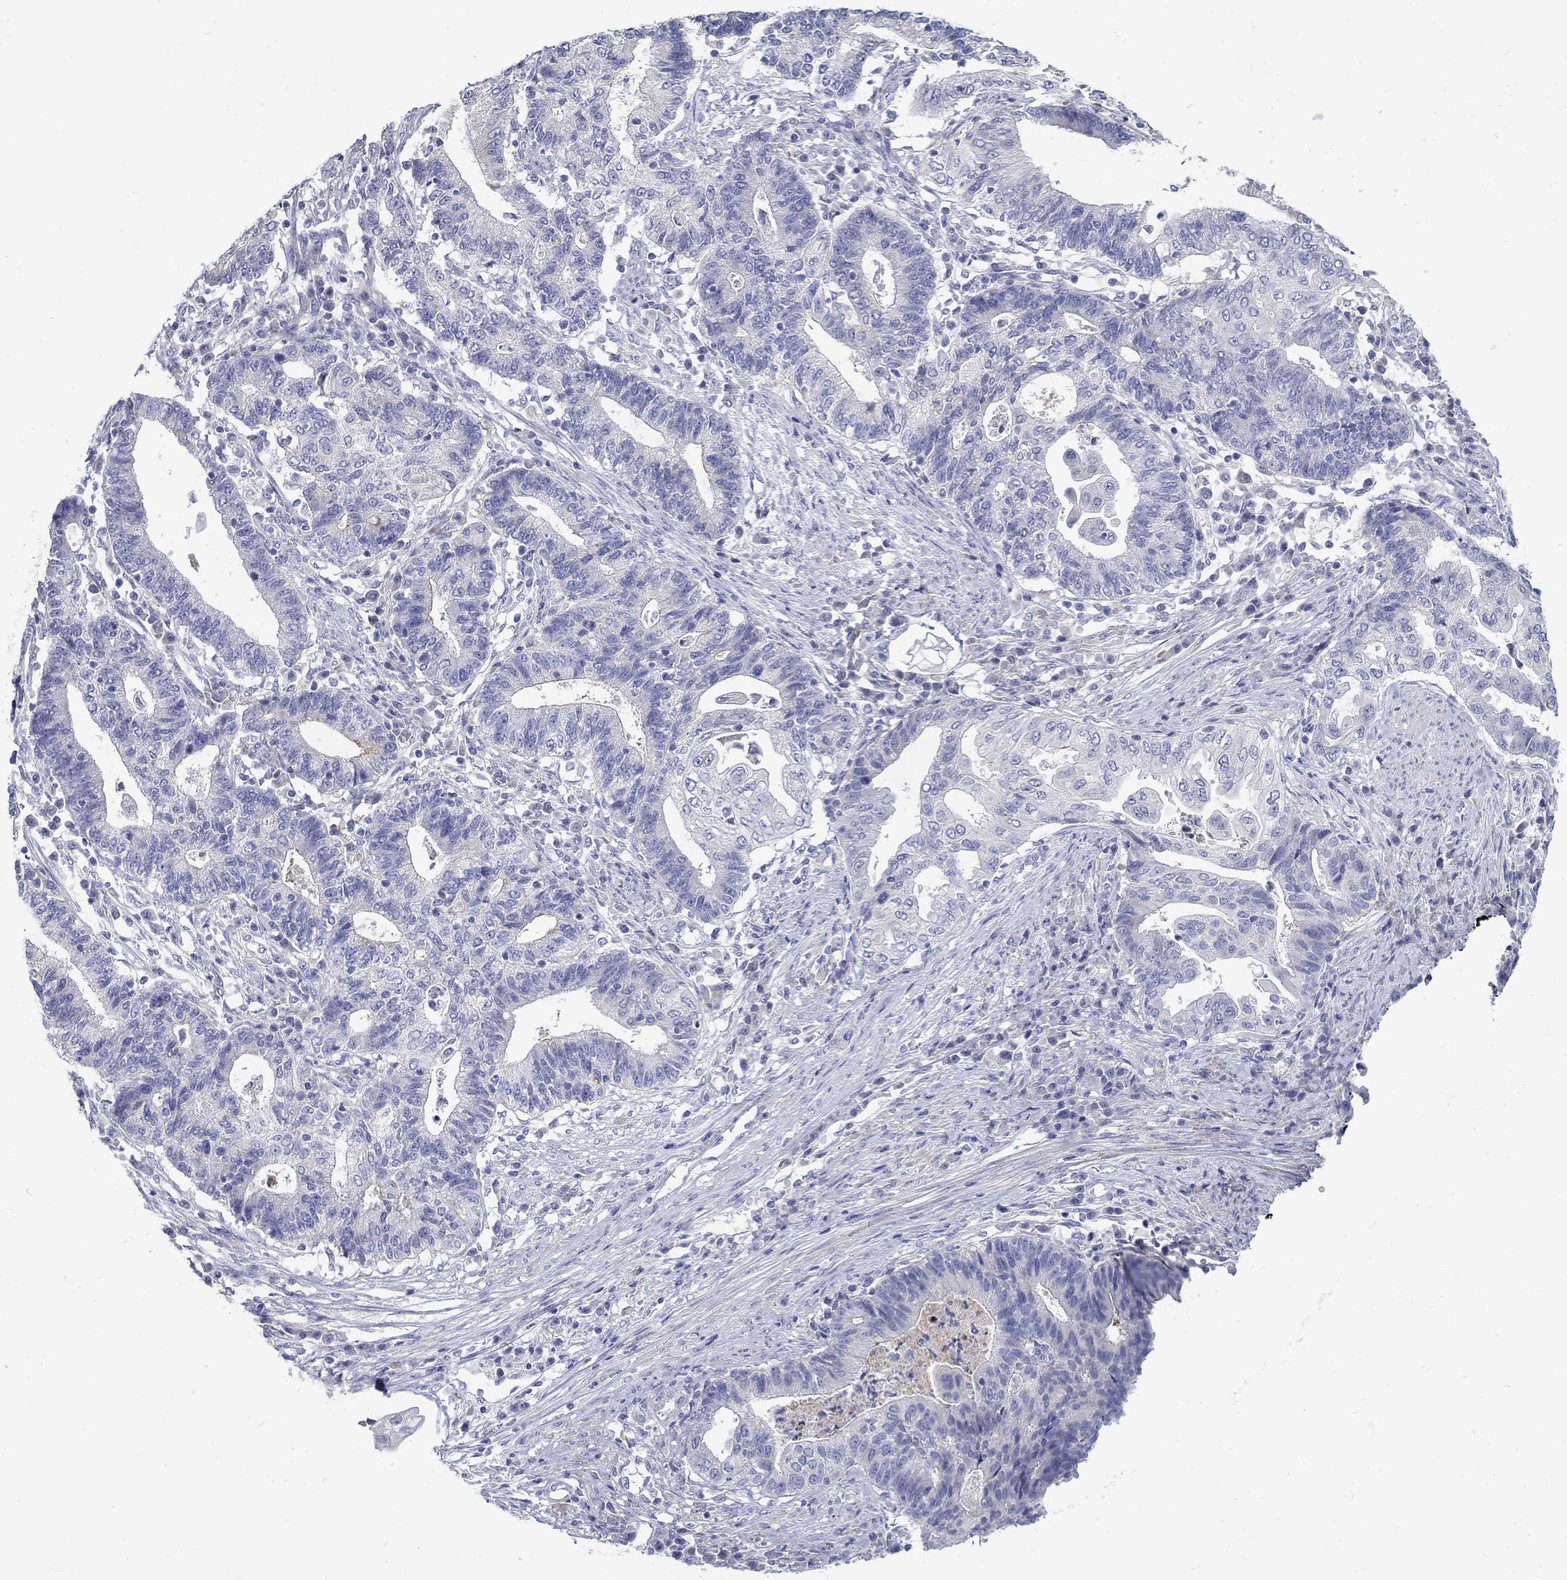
{"staining": {"intensity": "negative", "quantity": "none", "location": "none"}, "tissue": "endometrial cancer", "cell_type": "Tumor cells", "image_type": "cancer", "snomed": [{"axis": "morphology", "description": "Adenocarcinoma, NOS"}, {"axis": "topography", "description": "Uterus"}, {"axis": "topography", "description": "Endometrium"}], "caption": "Photomicrograph shows no significant protein expression in tumor cells of endometrial cancer (adenocarcinoma).", "gene": "ABCA4", "patient": {"sex": "female", "age": 54}}